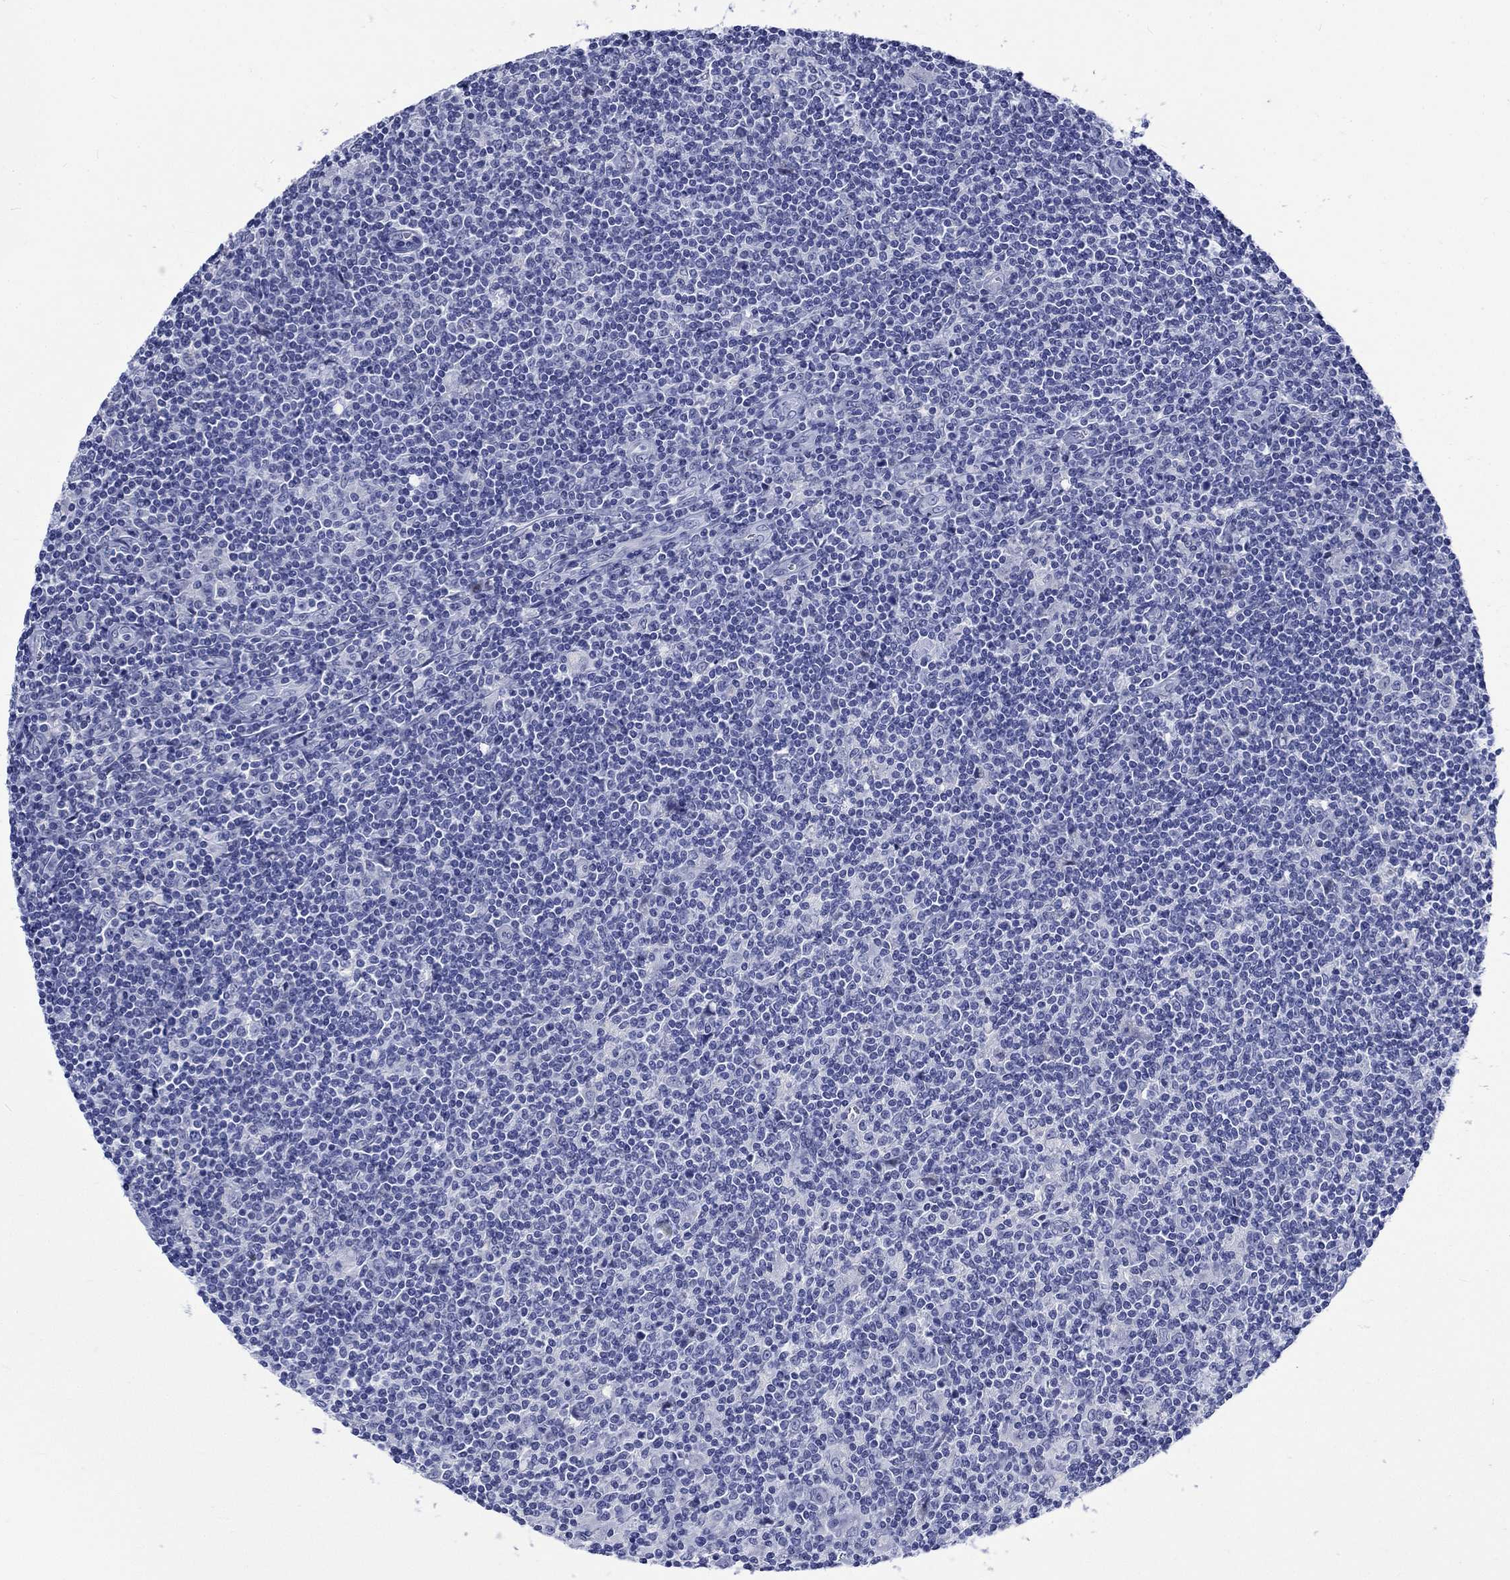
{"staining": {"intensity": "negative", "quantity": "none", "location": "none"}, "tissue": "lymphoma", "cell_type": "Tumor cells", "image_type": "cancer", "snomed": [{"axis": "morphology", "description": "Hodgkin's disease, NOS"}, {"axis": "topography", "description": "Lymph node"}], "caption": "Tumor cells are negative for protein expression in human lymphoma.", "gene": "KRT76", "patient": {"sex": "male", "age": 40}}